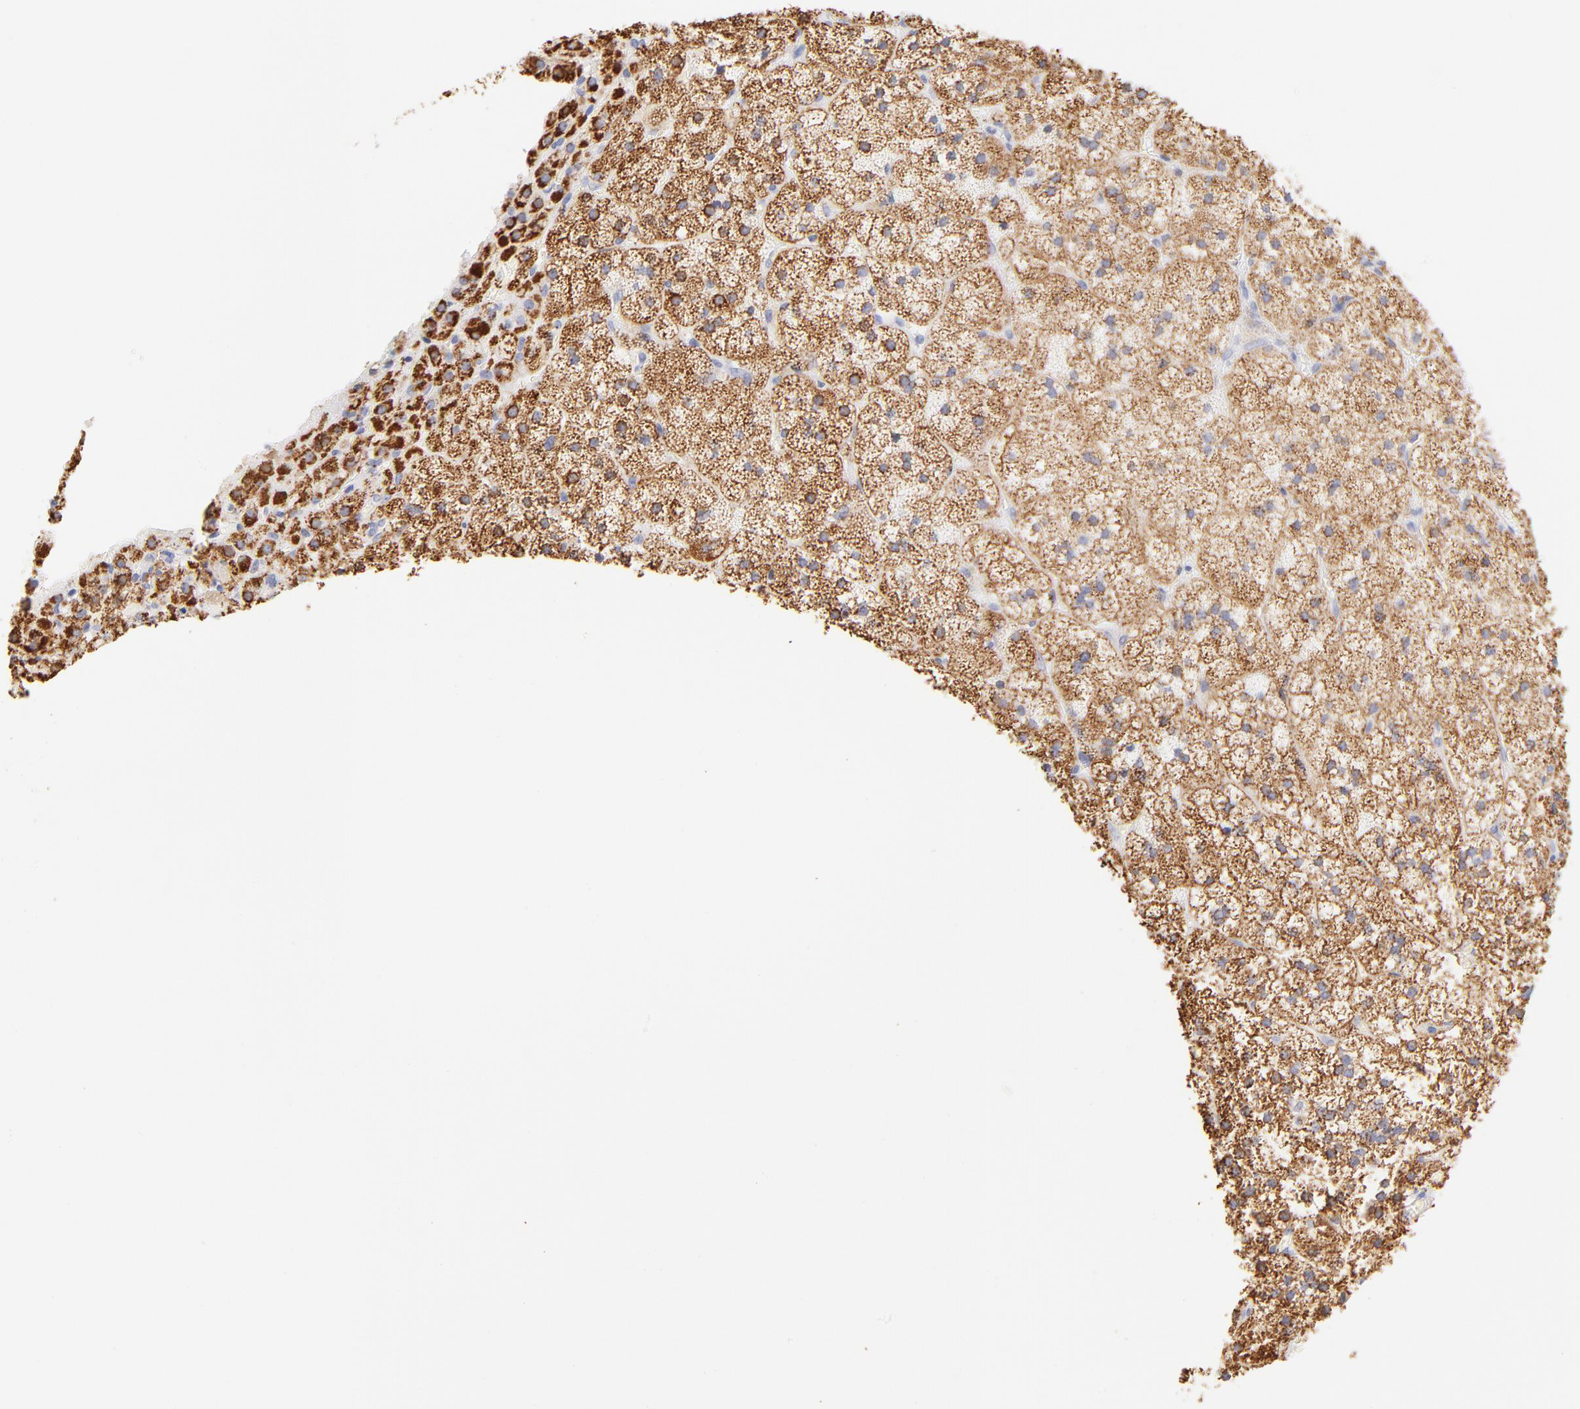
{"staining": {"intensity": "moderate", "quantity": ">75%", "location": "cytoplasmic/membranous"}, "tissue": "adrenal gland", "cell_type": "Glandular cells", "image_type": "normal", "snomed": [{"axis": "morphology", "description": "Normal tissue, NOS"}, {"axis": "topography", "description": "Adrenal gland"}], "caption": "Adrenal gland was stained to show a protein in brown. There is medium levels of moderate cytoplasmic/membranous positivity in approximately >75% of glandular cells. The staining was performed using DAB, with brown indicating positive protein expression. Nuclei are stained blue with hematoxylin.", "gene": "AIFM1", "patient": {"sex": "male", "age": 35}}